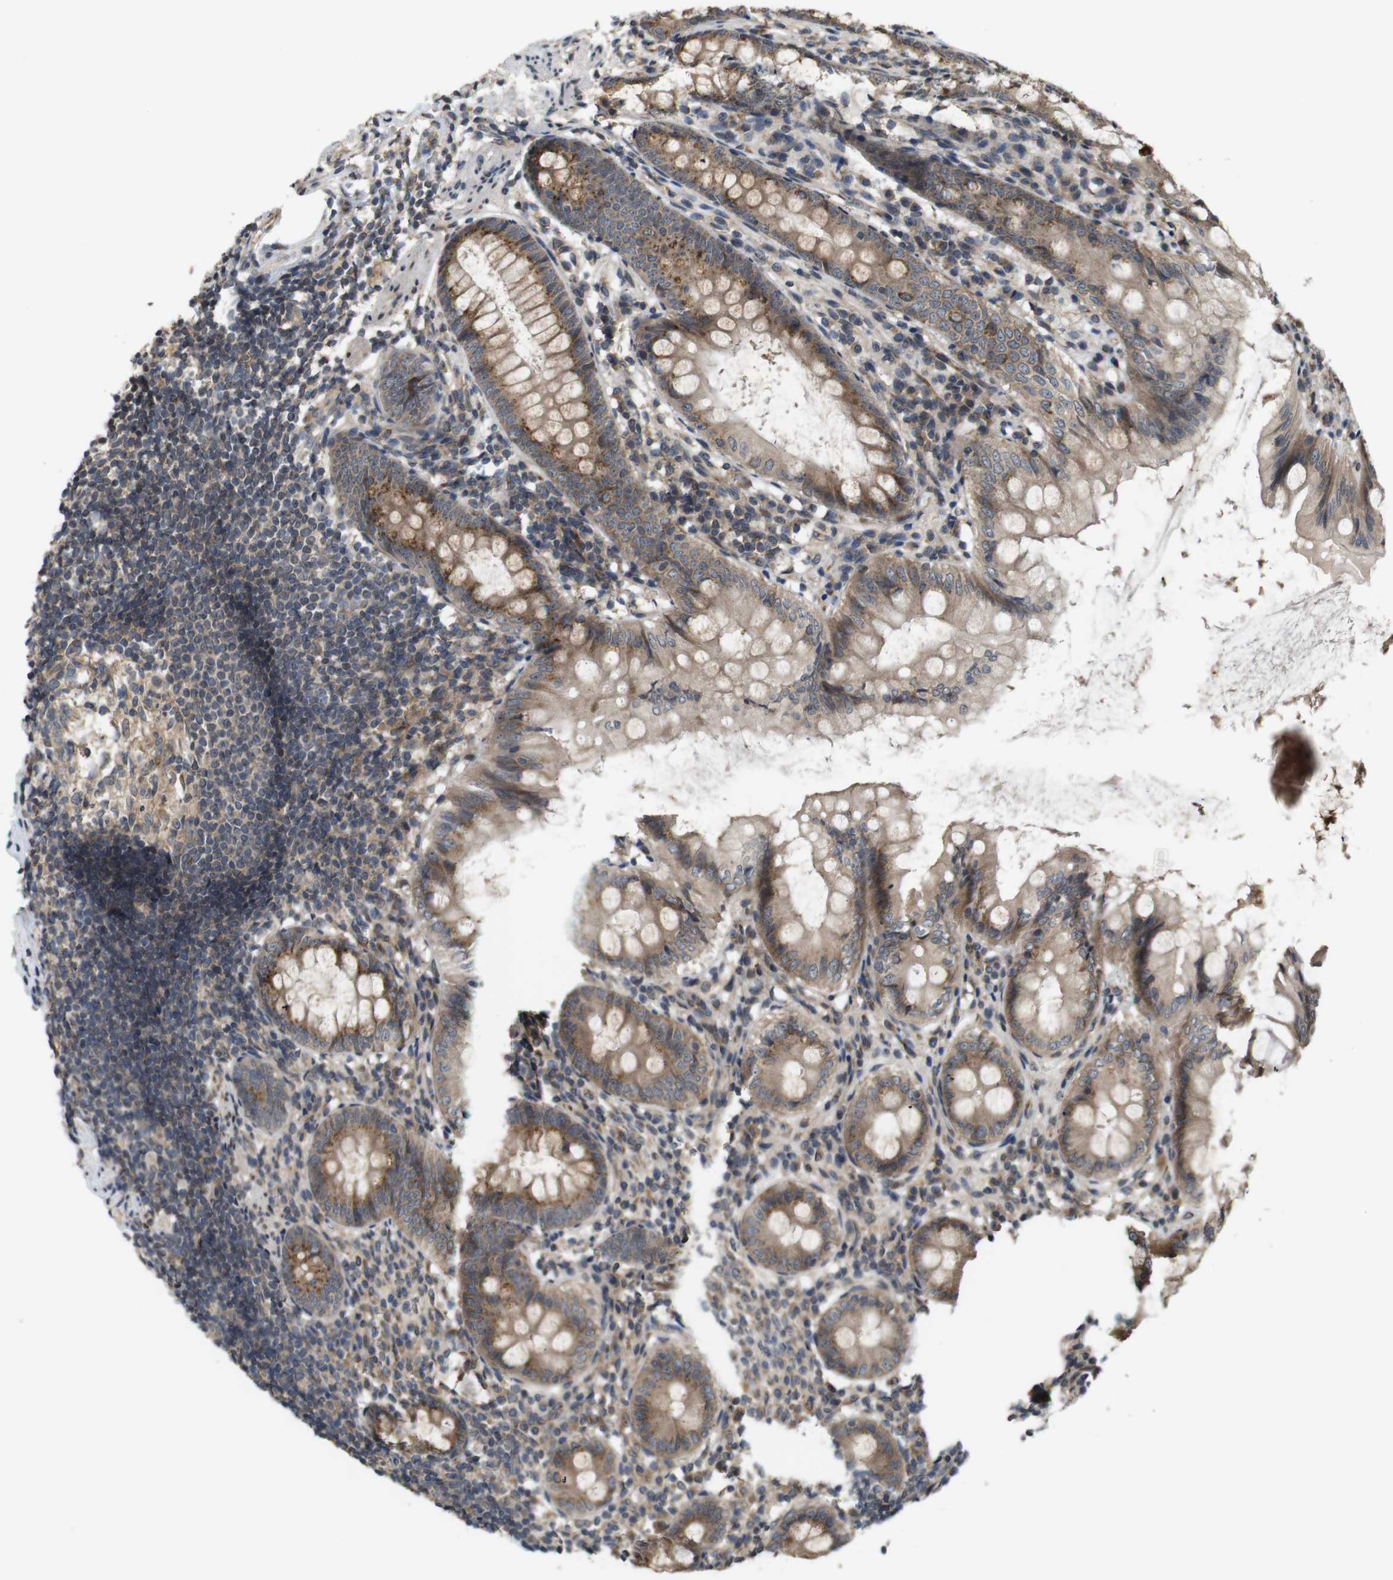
{"staining": {"intensity": "moderate", "quantity": ">75%", "location": "cytoplasmic/membranous"}, "tissue": "appendix", "cell_type": "Glandular cells", "image_type": "normal", "snomed": [{"axis": "morphology", "description": "Normal tissue, NOS"}, {"axis": "topography", "description": "Appendix"}], "caption": "Immunohistochemistry (IHC) of unremarkable human appendix displays medium levels of moderate cytoplasmic/membranous positivity in approximately >75% of glandular cells.", "gene": "EFCAB14", "patient": {"sex": "female", "age": 77}}